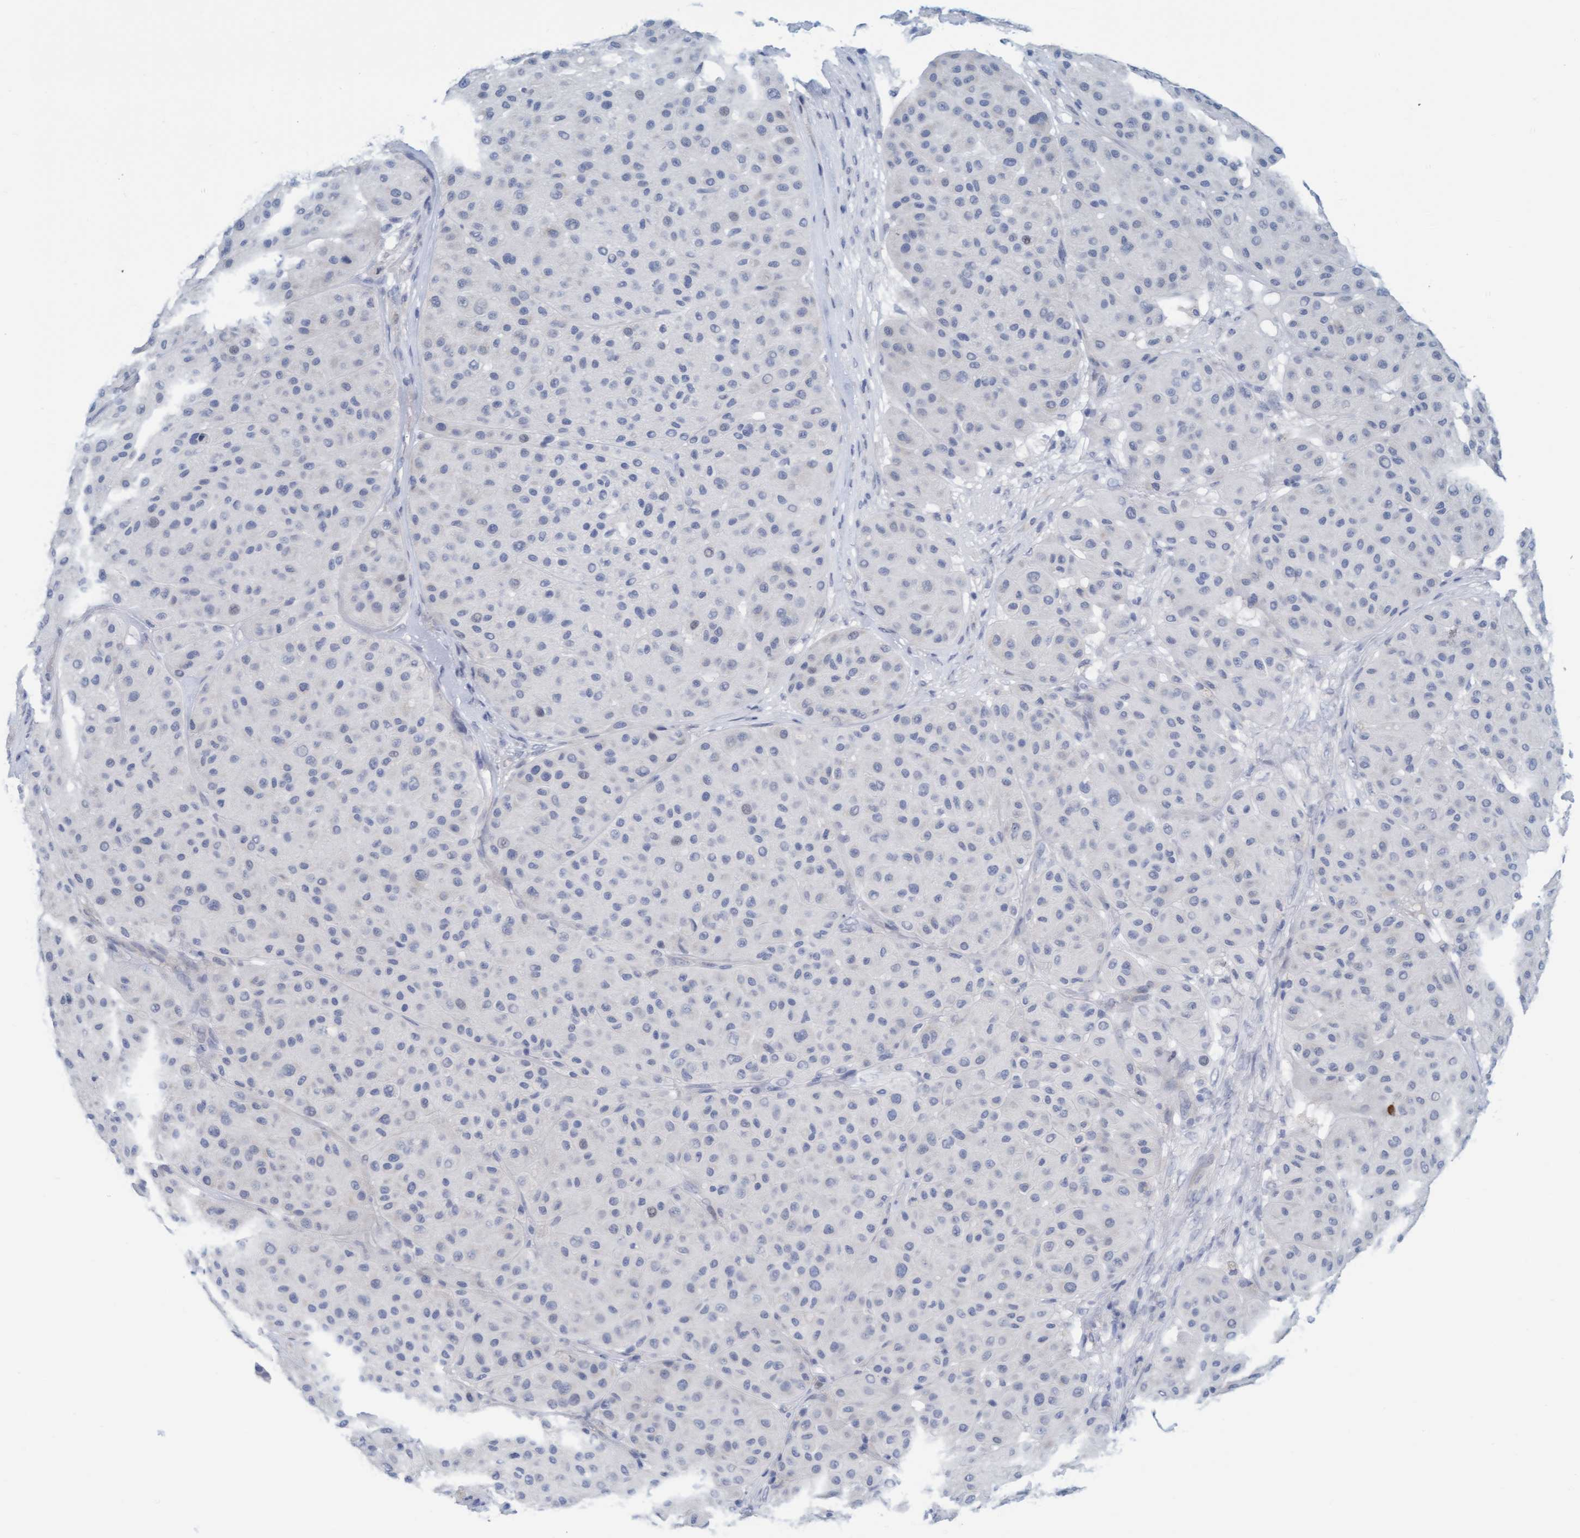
{"staining": {"intensity": "negative", "quantity": "none", "location": "none"}, "tissue": "melanoma", "cell_type": "Tumor cells", "image_type": "cancer", "snomed": [{"axis": "morphology", "description": "Normal tissue, NOS"}, {"axis": "morphology", "description": "Malignant melanoma, Metastatic site"}, {"axis": "topography", "description": "Skin"}], "caption": "Human melanoma stained for a protein using immunohistochemistry shows no positivity in tumor cells.", "gene": "CPA3", "patient": {"sex": "male", "age": 41}}